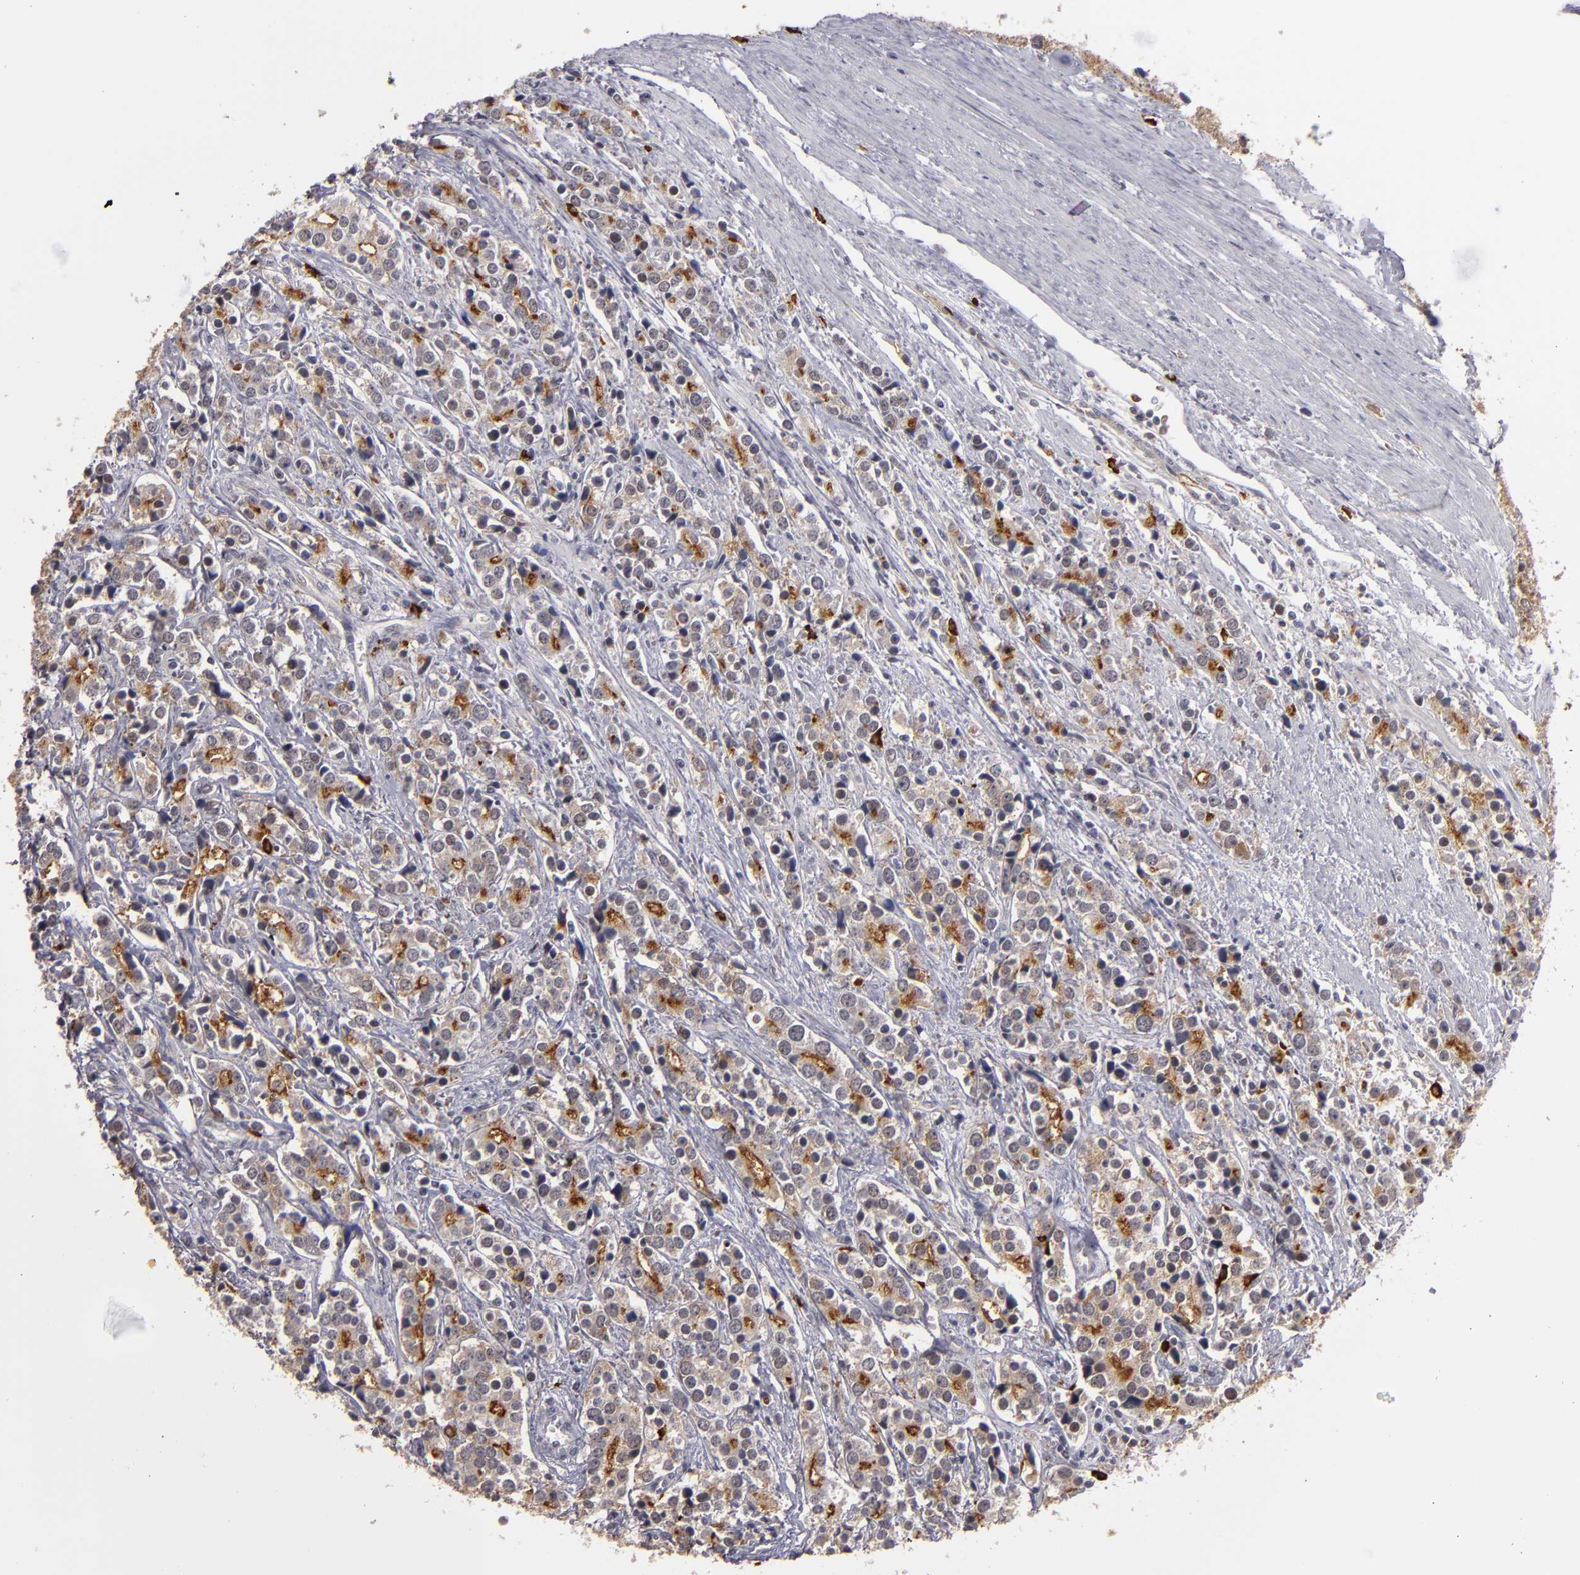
{"staining": {"intensity": "moderate", "quantity": "25%-75%", "location": "cytoplasmic/membranous"}, "tissue": "prostate cancer", "cell_type": "Tumor cells", "image_type": "cancer", "snomed": [{"axis": "morphology", "description": "Adenocarcinoma, High grade"}, {"axis": "topography", "description": "Prostate"}], "caption": "The micrograph demonstrates a brown stain indicating the presence of a protein in the cytoplasmic/membranous of tumor cells in prostate cancer (adenocarcinoma (high-grade)). The staining was performed using DAB, with brown indicating positive protein expression. Nuclei are stained blue with hematoxylin.", "gene": "STX3", "patient": {"sex": "male", "age": 71}}